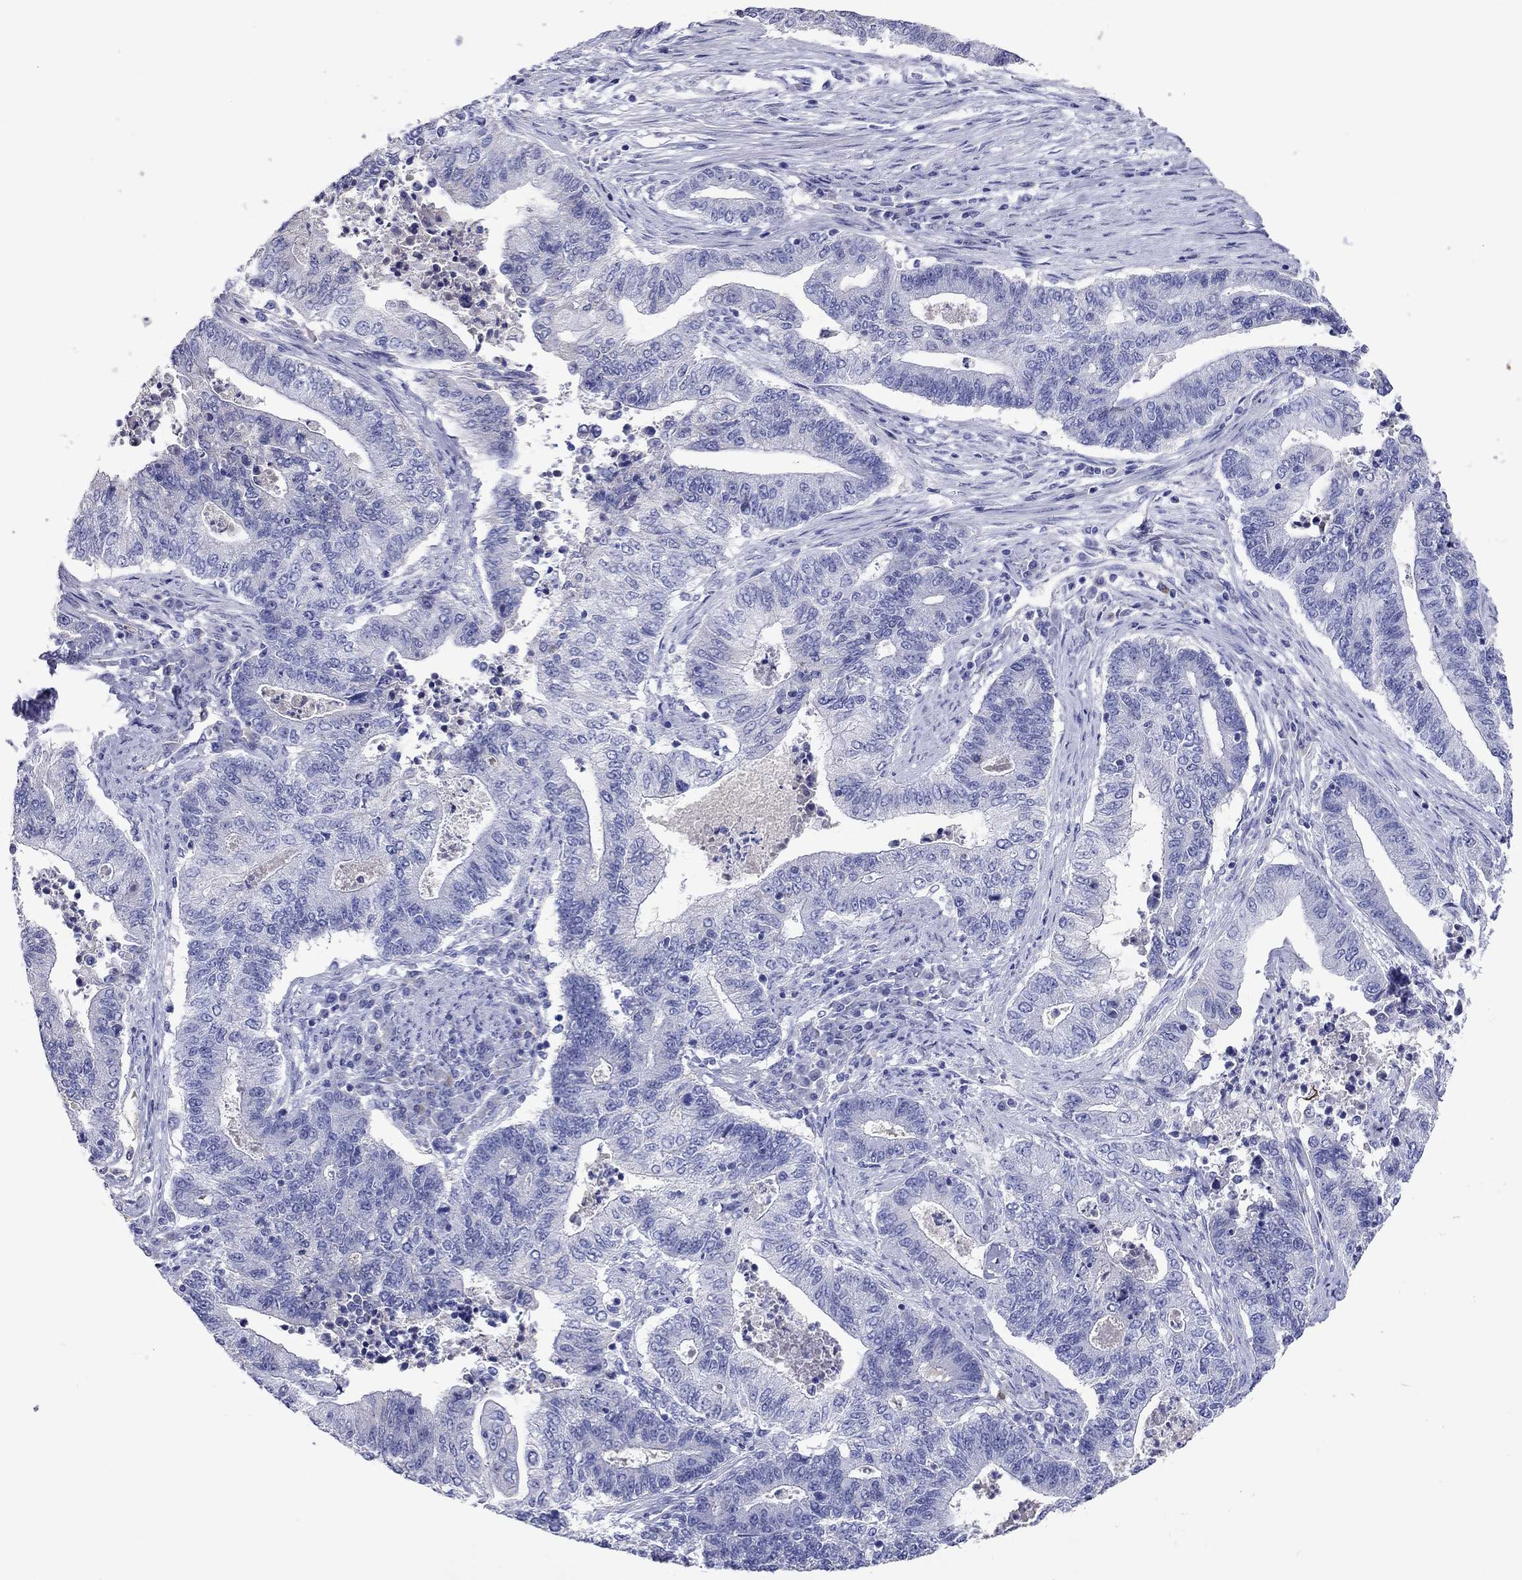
{"staining": {"intensity": "negative", "quantity": "none", "location": "none"}, "tissue": "endometrial cancer", "cell_type": "Tumor cells", "image_type": "cancer", "snomed": [{"axis": "morphology", "description": "Adenocarcinoma, NOS"}, {"axis": "topography", "description": "Uterus"}, {"axis": "topography", "description": "Endometrium"}], "caption": "The immunohistochemistry (IHC) image has no significant expression in tumor cells of endometrial cancer tissue.", "gene": "CALHM1", "patient": {"sex": "female", "age": 54}}